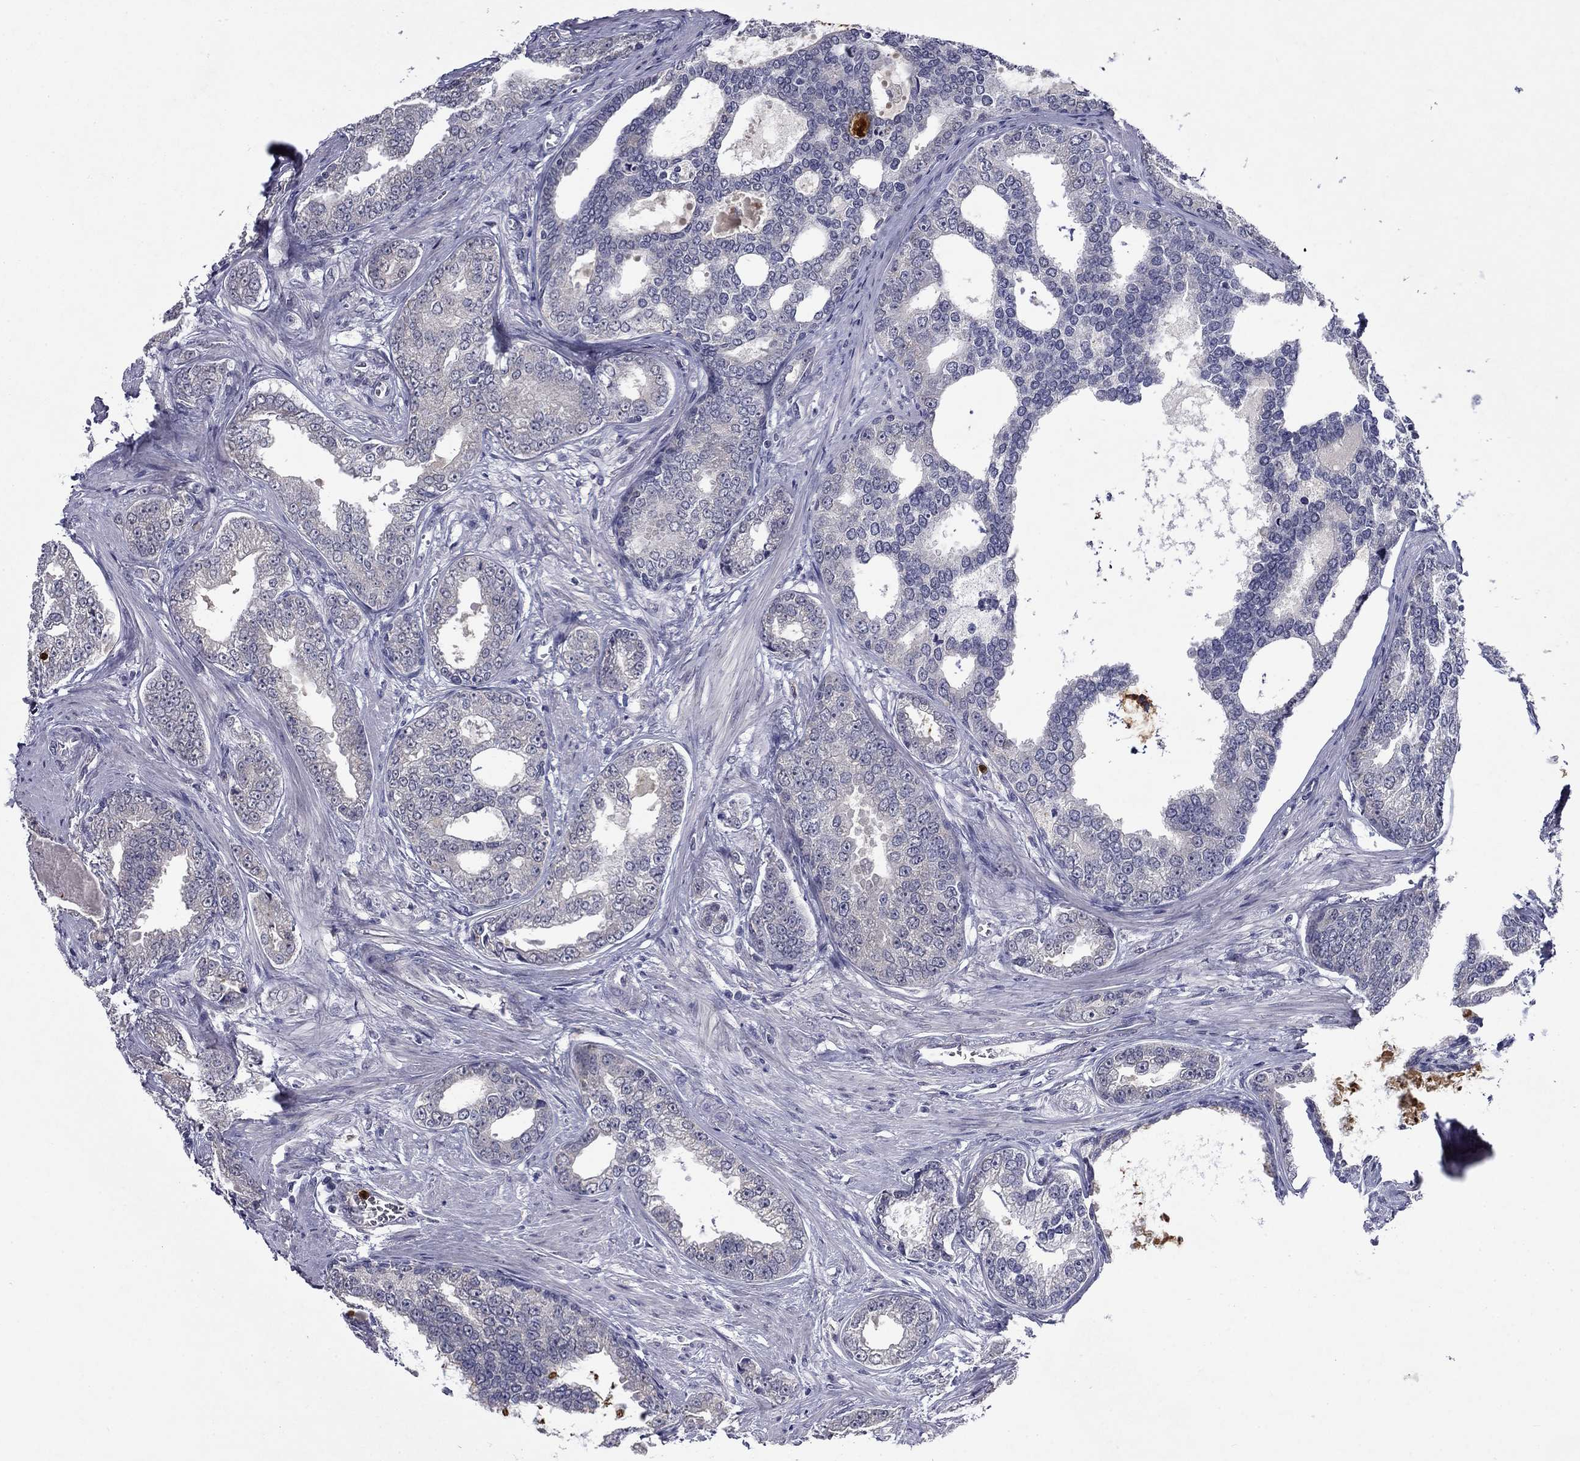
{"staining": {"intensity": "negative", "quantity": "none", "location": "none"}, "tissue": "prostate cancer", "cell_type": "Tumor cells", "image_type": "cancer", "snomed": [{"axis": "morphology", "description": "Adenocarcinoma, NOS"}, {"axis": "topography", "description": "Prostate"}], "caption": "Immunohistochemical staining of prostate cancer (adenocarcinoma) exhibits no significant expression in tumor cells.", "gene": "IRF5", "patient": {"sex": "male", "age": 67}}